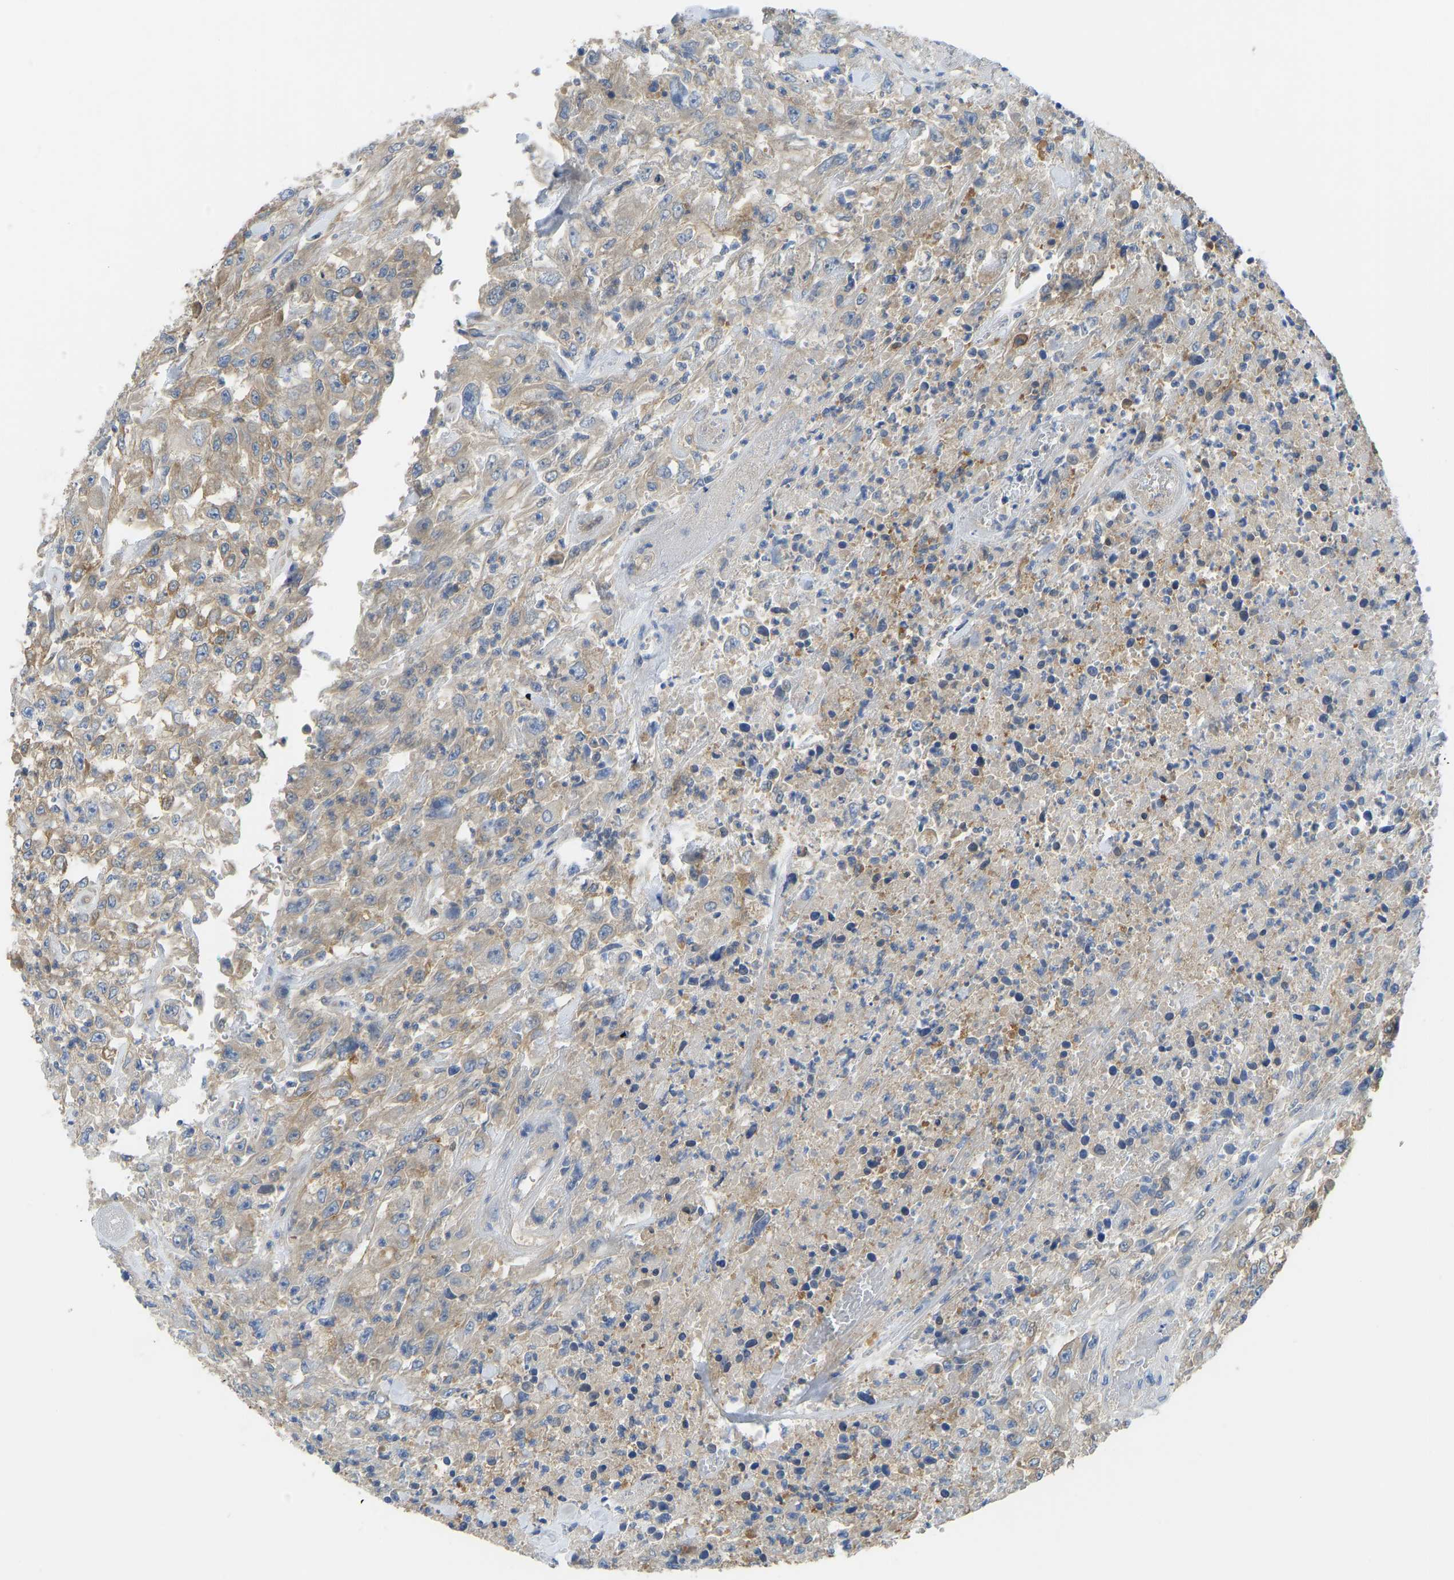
{"staining": {"intensity": "weak", "quantity": ">75%", "location": "cytoplasmic/membranous"}, "tissue": "urothelial cancer", "cell_type": "Tumor cells", "image_type": "cancer", "snomed": [{"axis": "morphology", "description": "Urothelial carcinoma, High grade"}, {"axis": "topography", "description": "Urinary bladder"}], "caption": "Immunohistochemical staining of human urothelial carcinoma (high-grade) demonstrates low levels of weak cytoplasmic/membranous protein positivity in about >75% of tumor cells.", "gene": "PPP3CA", "patient": {"sex": "male", "age": 46}}